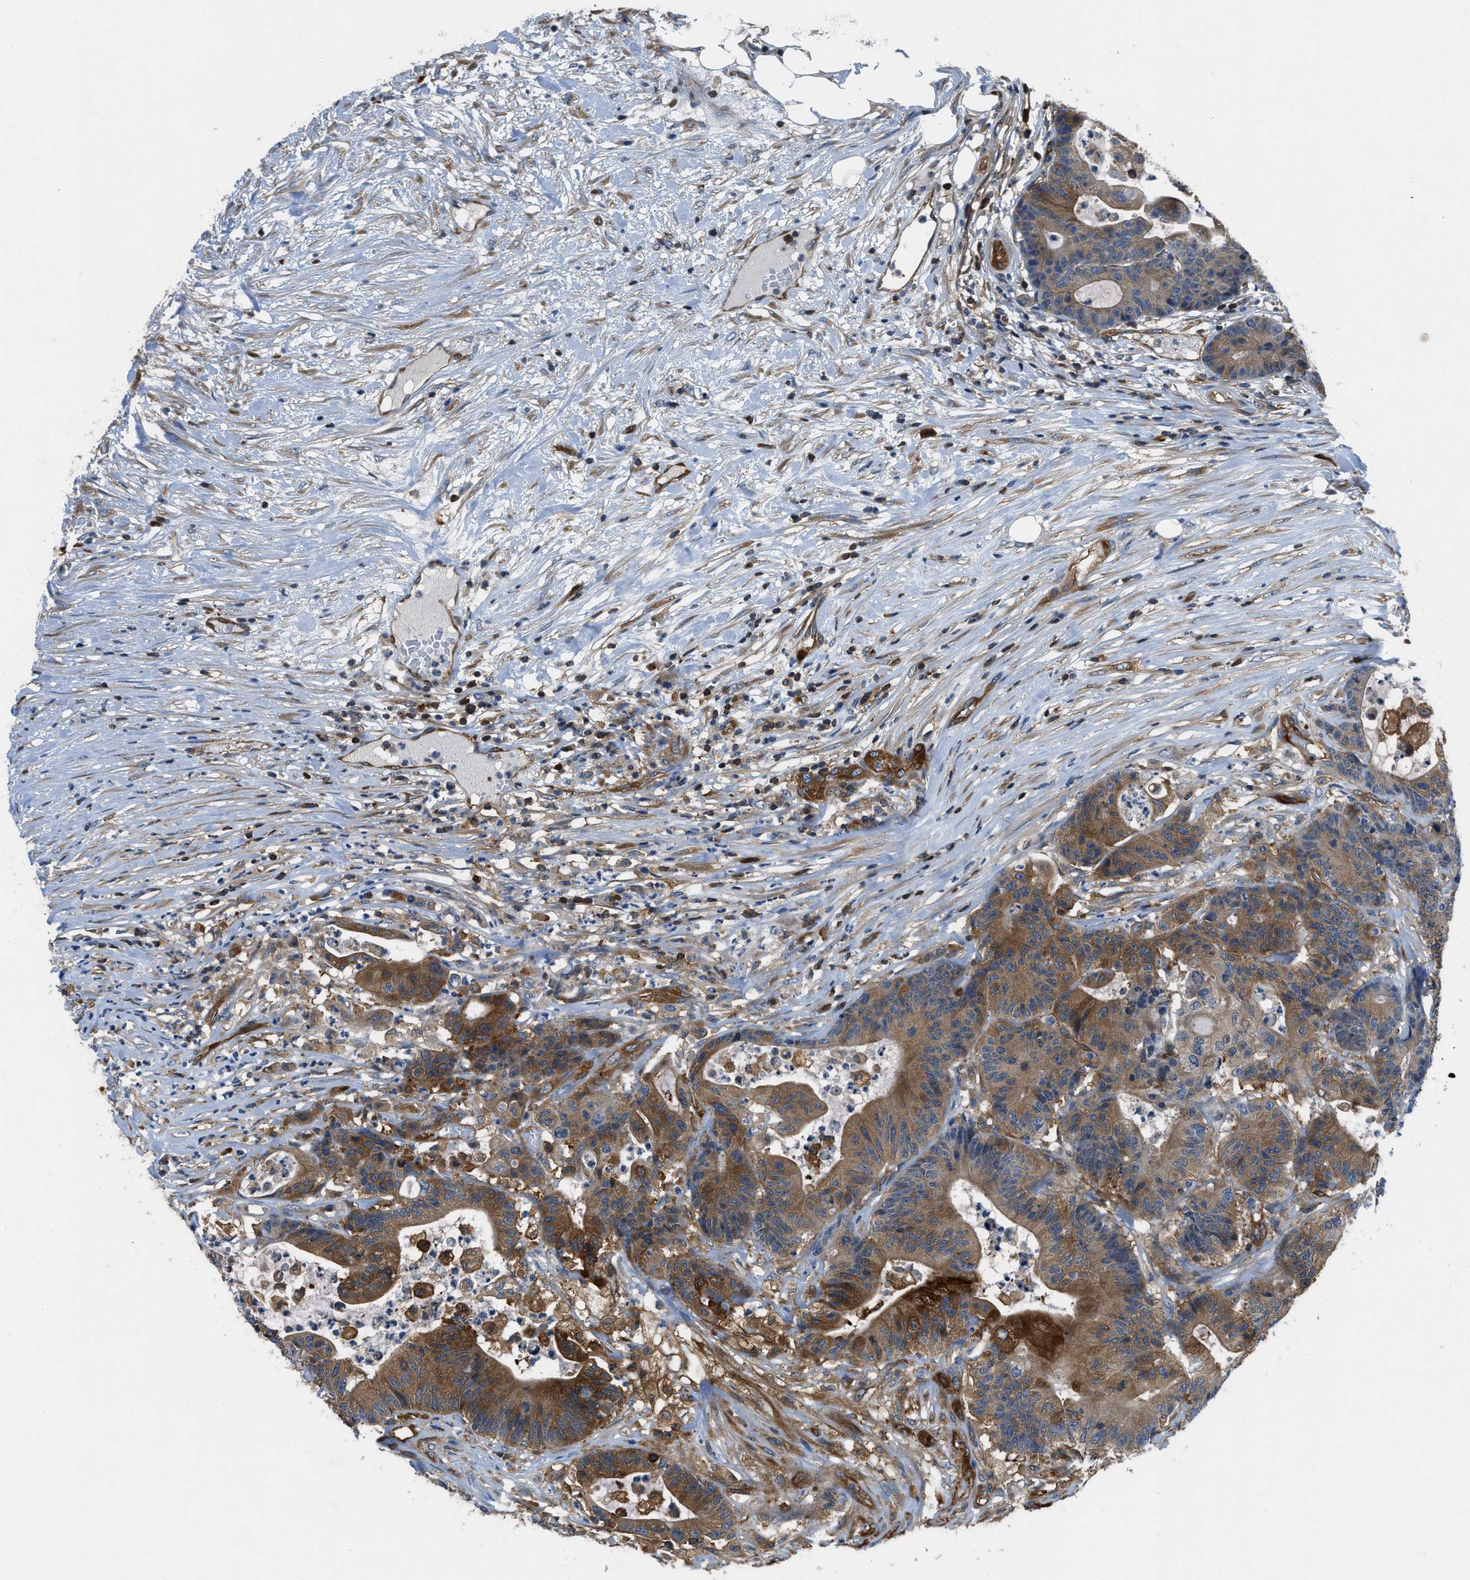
{"staining": {"intensity": "strong", "quantity": "25%-75%", "location": "cytoplasmic/membranous"}, "tissue": "colorectal cancer", "cell_type": "Tumor cells", "image_type": "cancer", "snomed": [{"axis": "morphology", "description": "Adenocarcinoma, NOS"}, {"axis": "topography", "description": "Colon"}], "caption": "About 25%-75% of tumor cells in colorectal adenocarcinoma demonstrate strong cytoplasmic/membranous protein staining as visualized by brown immunohistochemical staining.", "gene": "PFKP", "patient": {"sex": "female", "age": 84}}